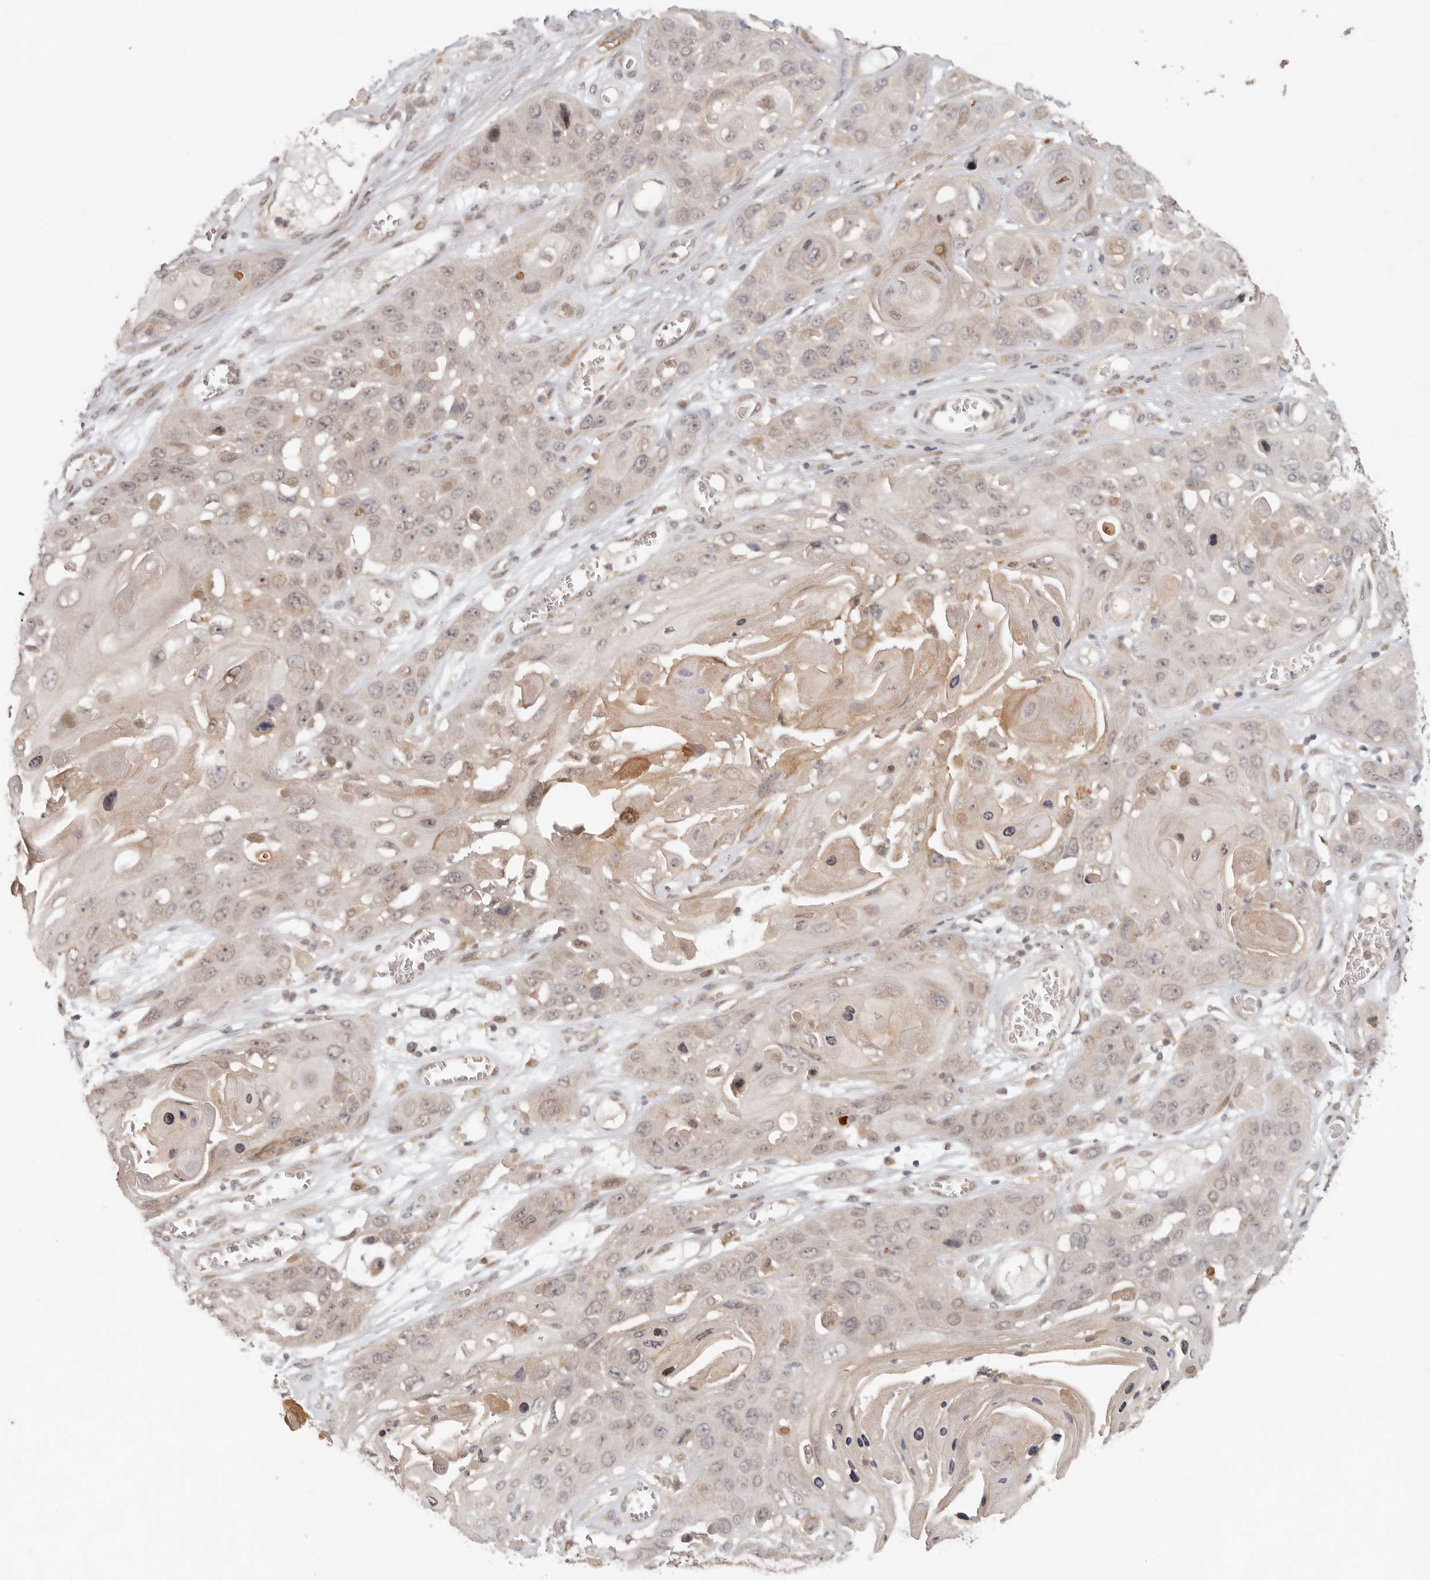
{"staining": {"intensity": "negative", "quantity": "none", "location": "none"}, "tissue": "skin cancer", "cell_type": "Tumor cells", "image_type": "cancer", "snomed": [{"axis": "morphology", "description": "Squamous cell carcinoma, NOS"}, {"axis": "topography", "description": "Skin"}], "caption": "Immunohistochemistry (IHC) image of squamous cell carcinoma (skin) stained for a protein (brown), which reveals no staining in tumor cells.", "gene": "LRRC75A", "patient": {"sex": "male", "age": 55}}